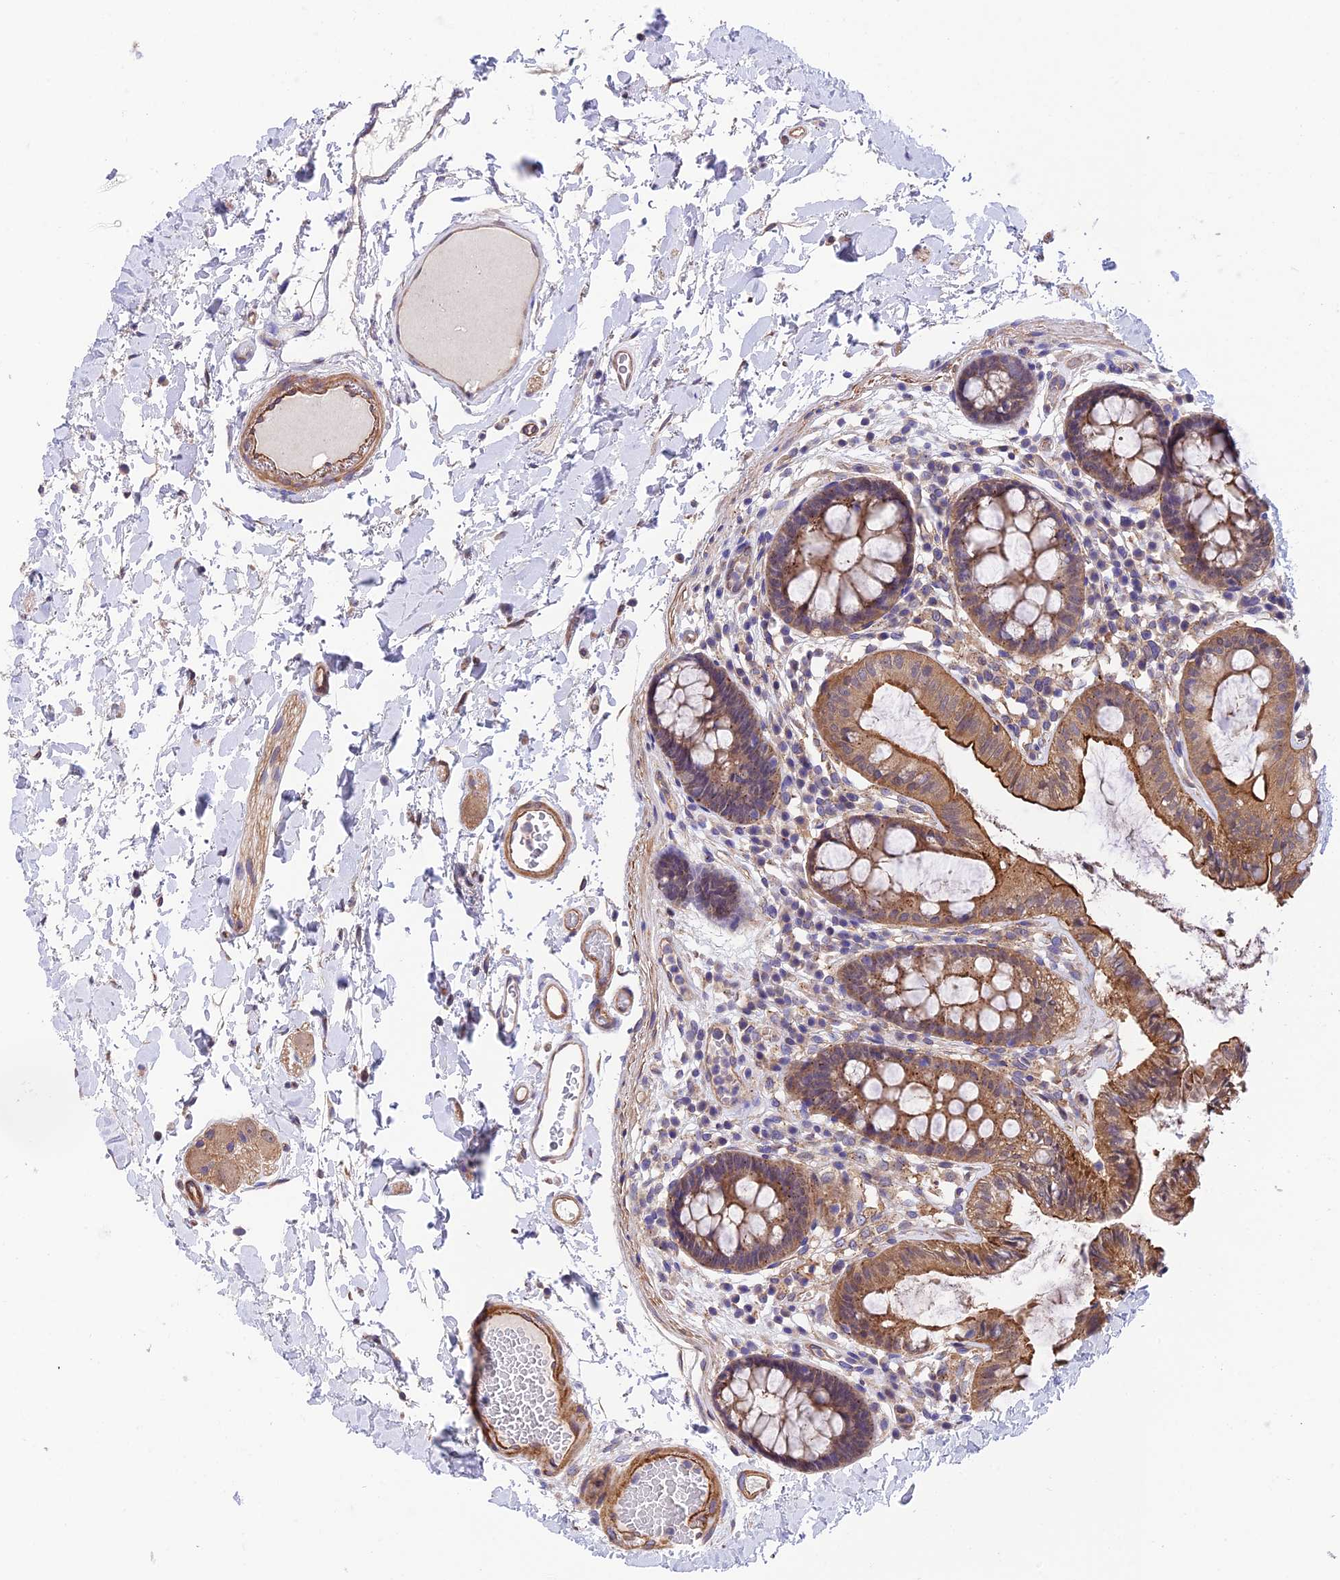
{"staining": {"intensity": "moderate", "quantity": ">75%", "location": "cytoplasmic/membranous"}, "tissue": "colon", "cell_type": "Endothelial cells", "image_type": "normal", "snomed": [{"axis": "morphology", "description": "Normal tissue, NOS"}, {"axis": "topography", "description": "Colon"}], "caption": "Immunohistochemical staining of unremarkable human colon demonstrates medium levels of moderate cytoplasmic/membranous positivity in approximately >75% of endothelial cells.", "gene": "QRFP", "patient": {"sex": "male", "age": 84}}